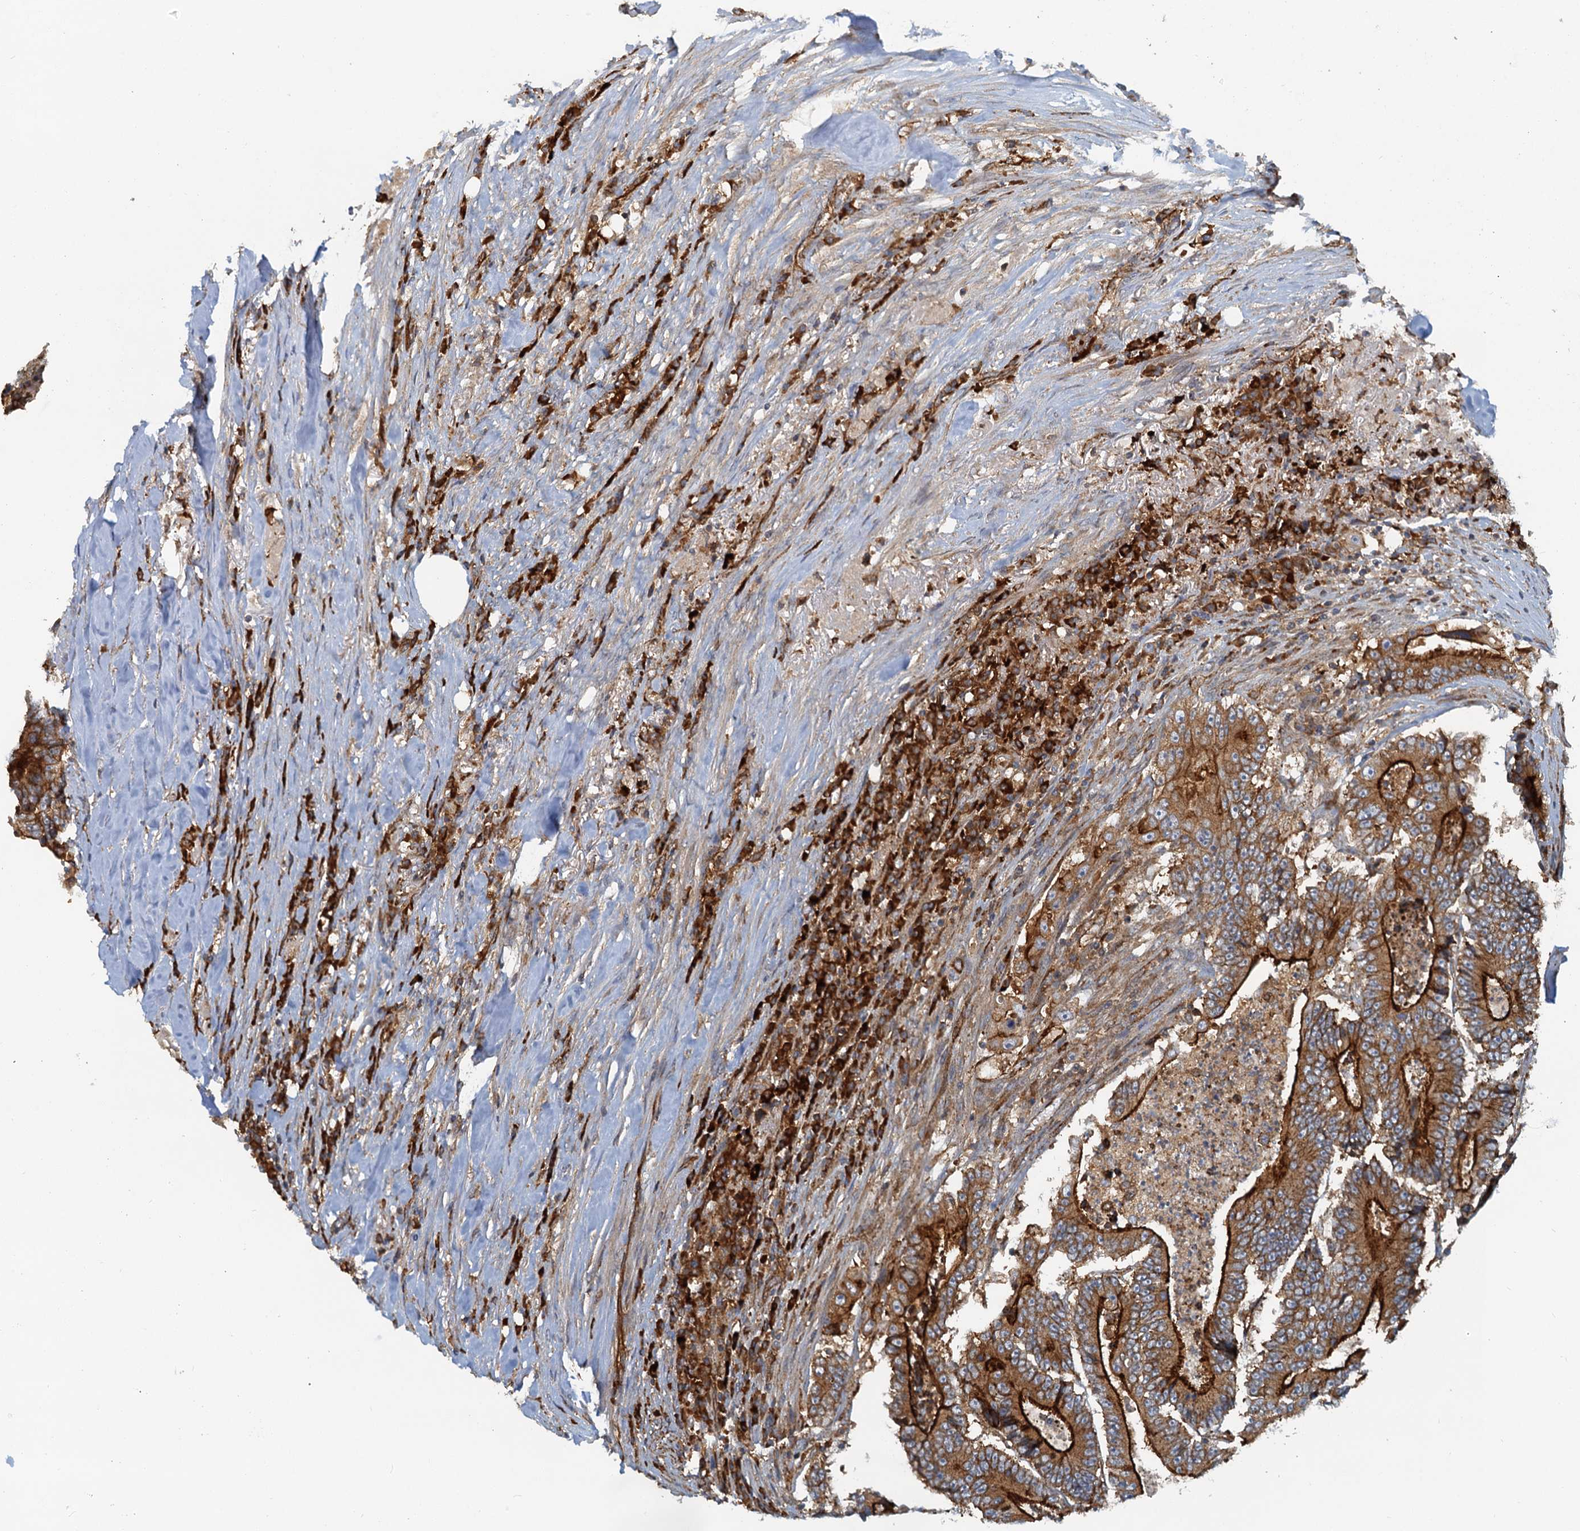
{"staining": {"intensity": "strong", "quantity": "25%-75%", "location": "cytoplasmic/membranous"}, "tissue": "colorectal cancer", "cell_type": "Tumor cells", "image_type": "cancer", "snomed": [{"axis": "morphology", "description": "Adenocarcinoma, NOS"}, {"axis": "topography", "description": "Colon"}], "caption": "Adenocarcinoma (colorectal) stained for a protein (brown) exhibits strong cytoplasmic/membranous positive positivity in about 25%-75% of tumor cells.", "gene": "NIPAL3", "patient": {"sex": "male", "age": 83}}